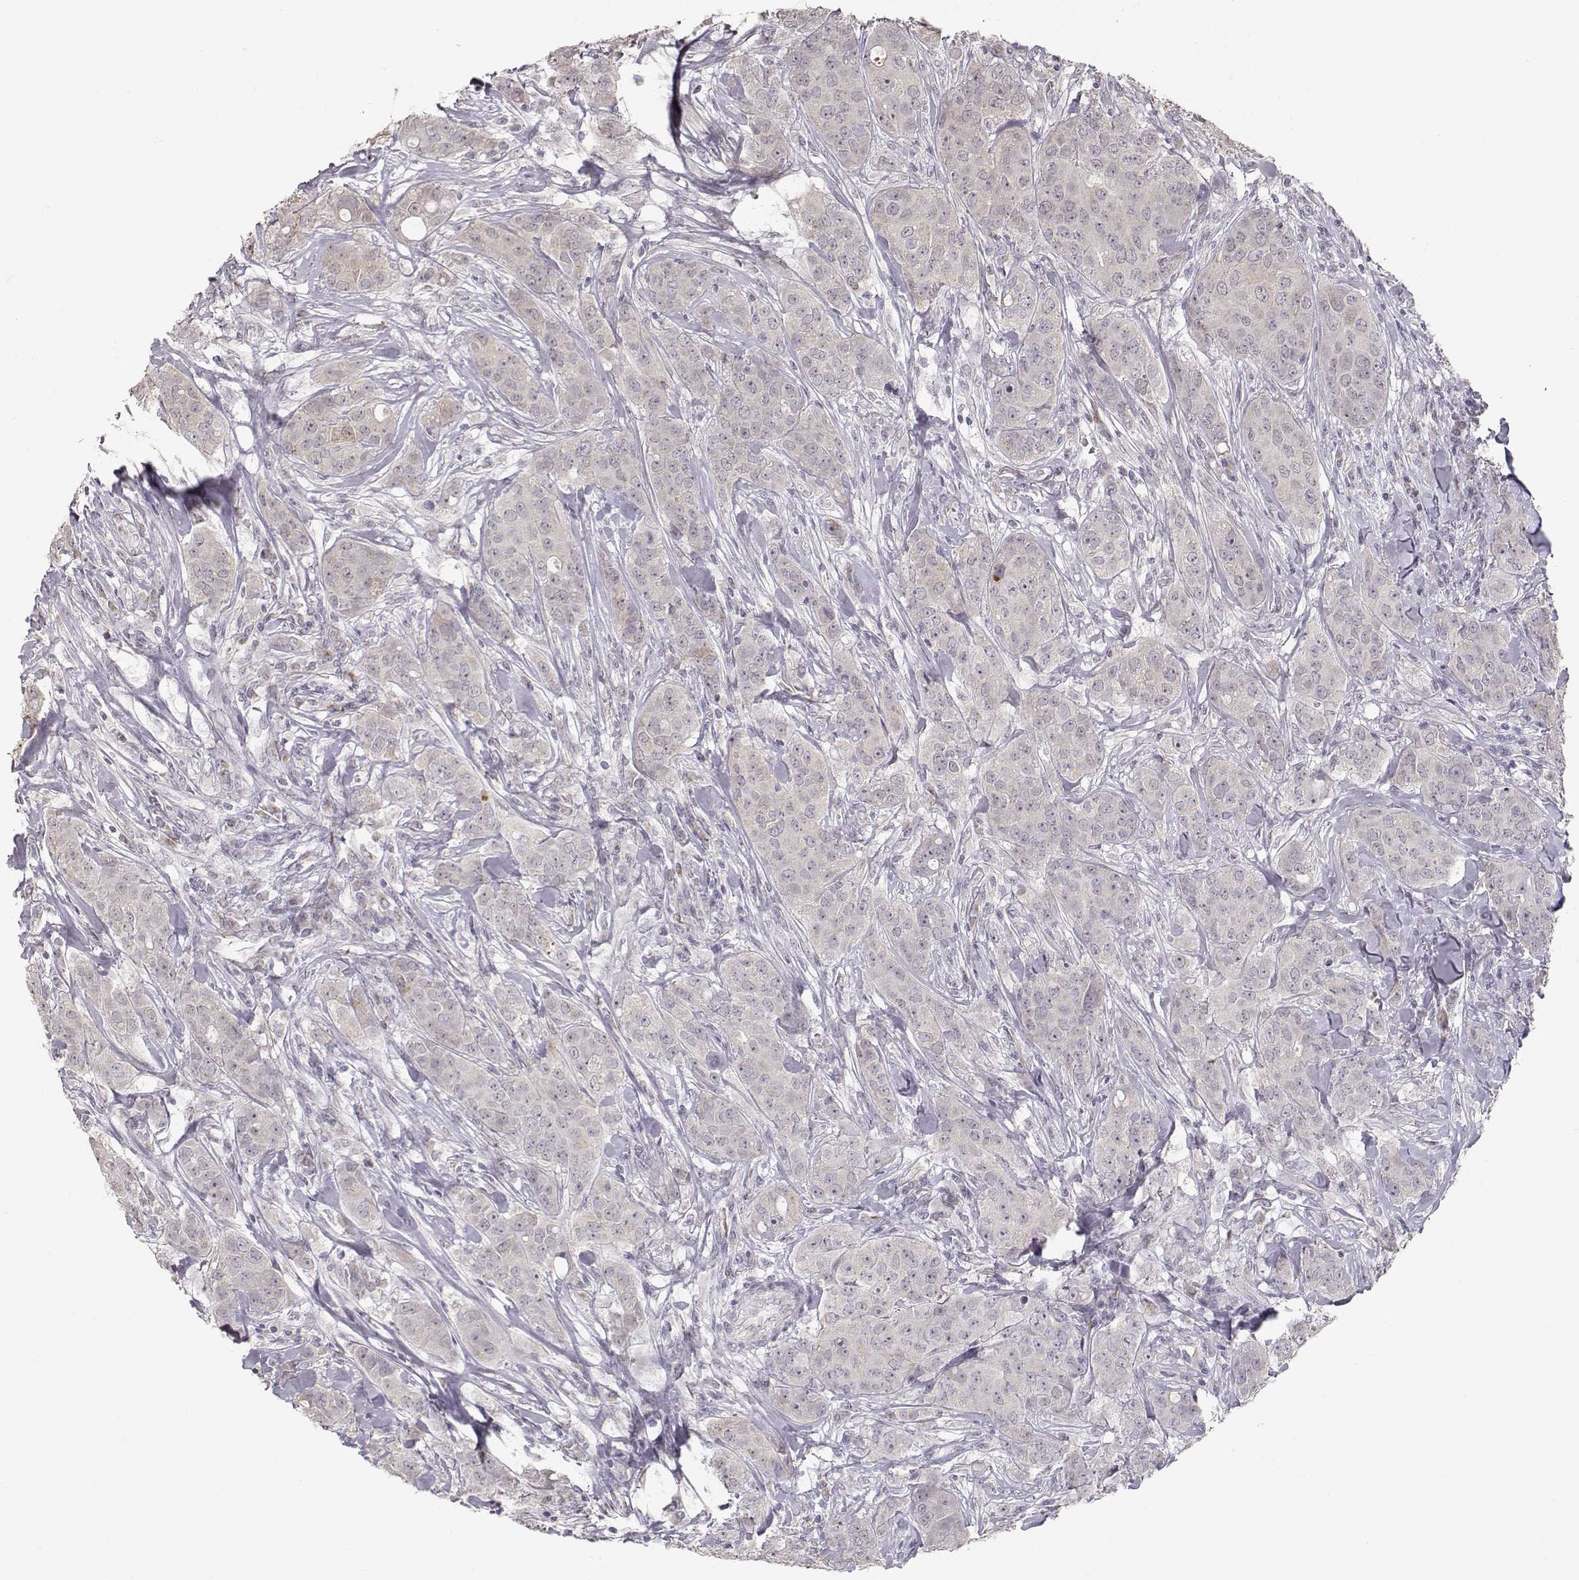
{"staining": {"intensity": "negative", "quantity": "none", "location": "none"}, "tissue": "breast cancer", "cell_type": "Tumor cells", "image_type": "cancer", "snomed": [{"axis": "morphology", "description": "Duct carcinoma"}, {"axis": "topography", "description": "Breast"}], "caption": "An immunohistochemistry (IHC) micrograph of infiltrating ductal carcinoma (breast) is shown. There is no staining in tumor cells of infiltrating ductal carcinoma (breast). Nuclei are stained in blue.", "gene": "PNMT", "patient": {"sex": "female", "age": 43}}